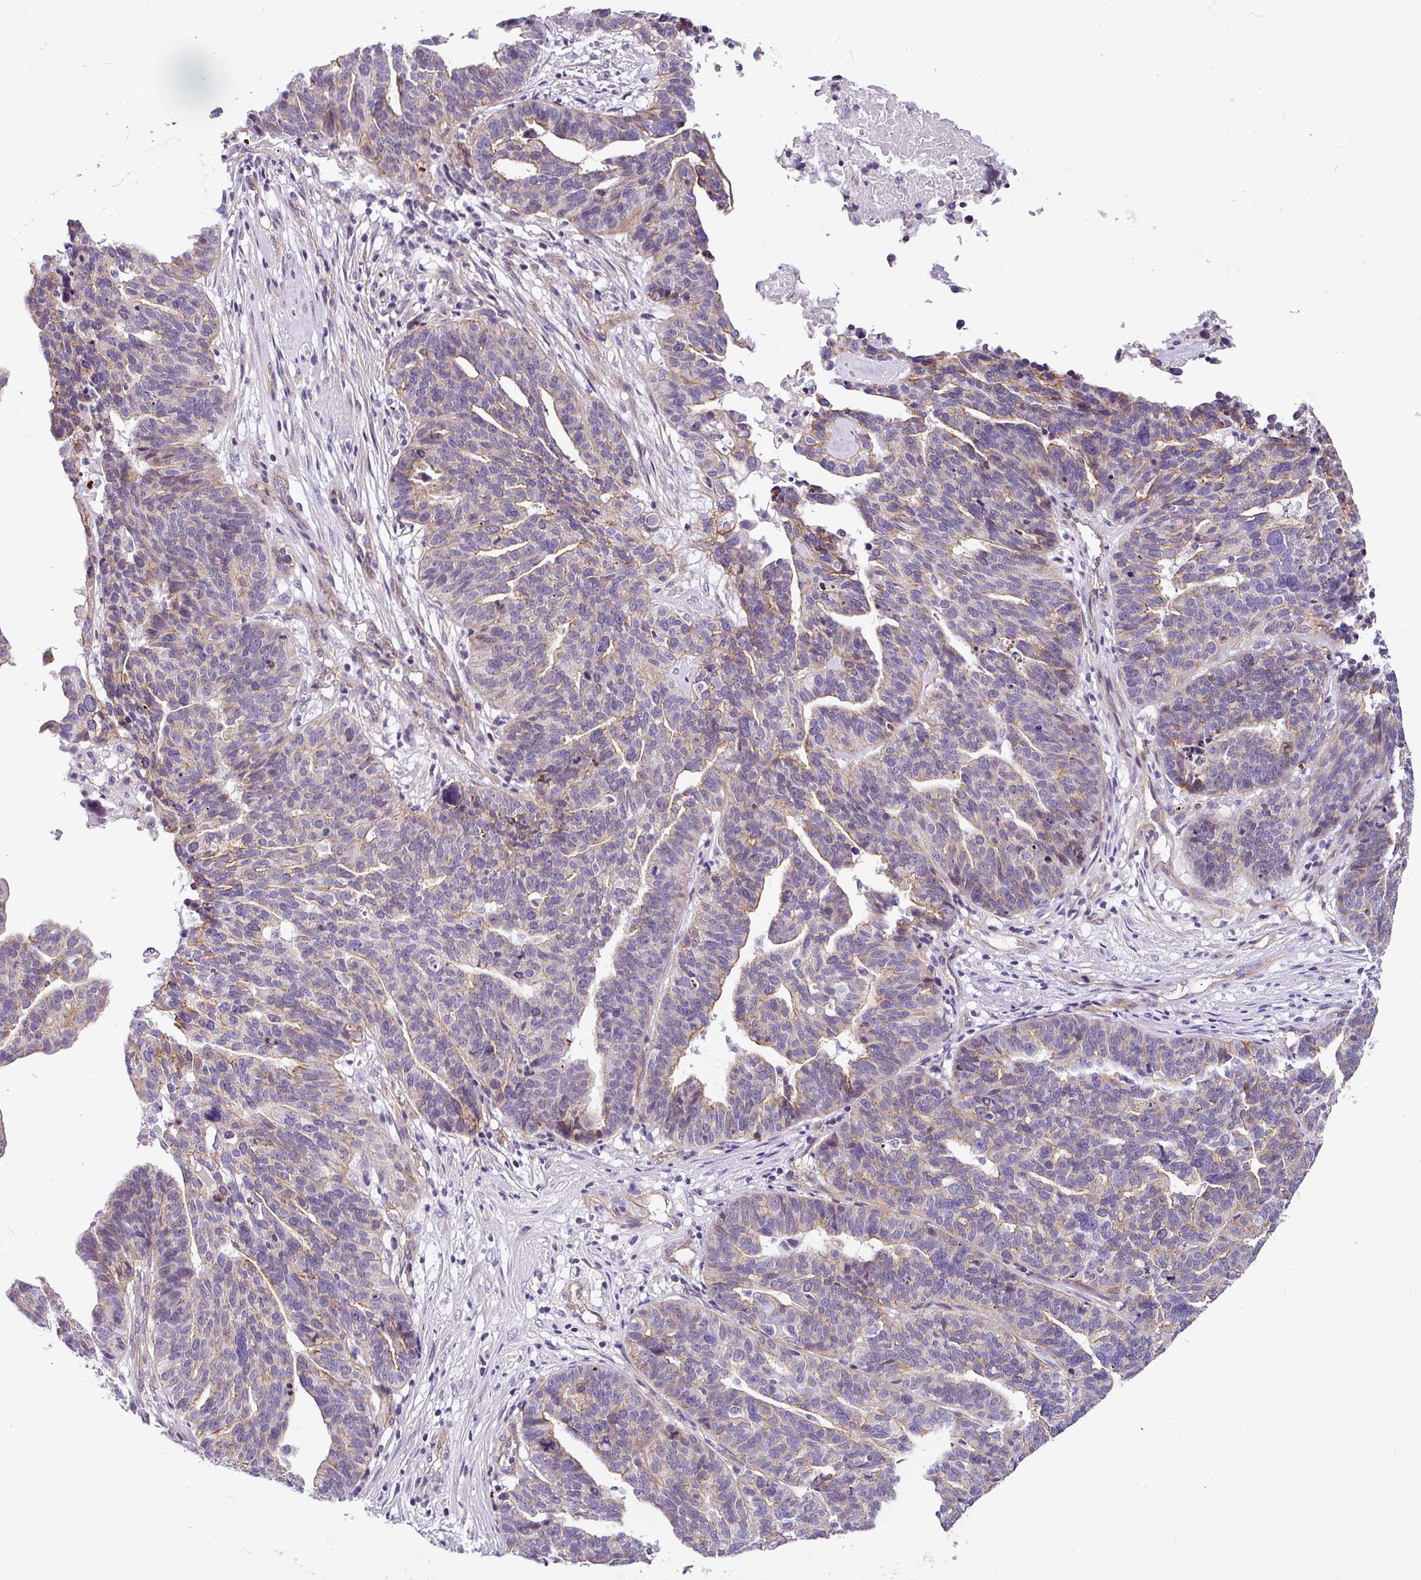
{"staining": {"intensity": "moderate", "quantity": "<25%", "location": "cytoplasmic/membranous"}, "tissue": "ovarian cancer", "cell_type": "Tumor cells", "image_type": "cancer", "snomed": [{"axis": "morphology", "description": "Cystadenocarcinoma, serous, NOS"}, {"axis": "topography", "description": "Ovary"}], "caption": "Approximately <25% of tumor cells in human ovarian serous cystadenocarcinoma exhibit moderate cytoplasmic/membranous protein expression as visualized by brown immunohistochemical staining.", "gene": "OR11H4", "patient": {"sex": "female", "age": 59}}